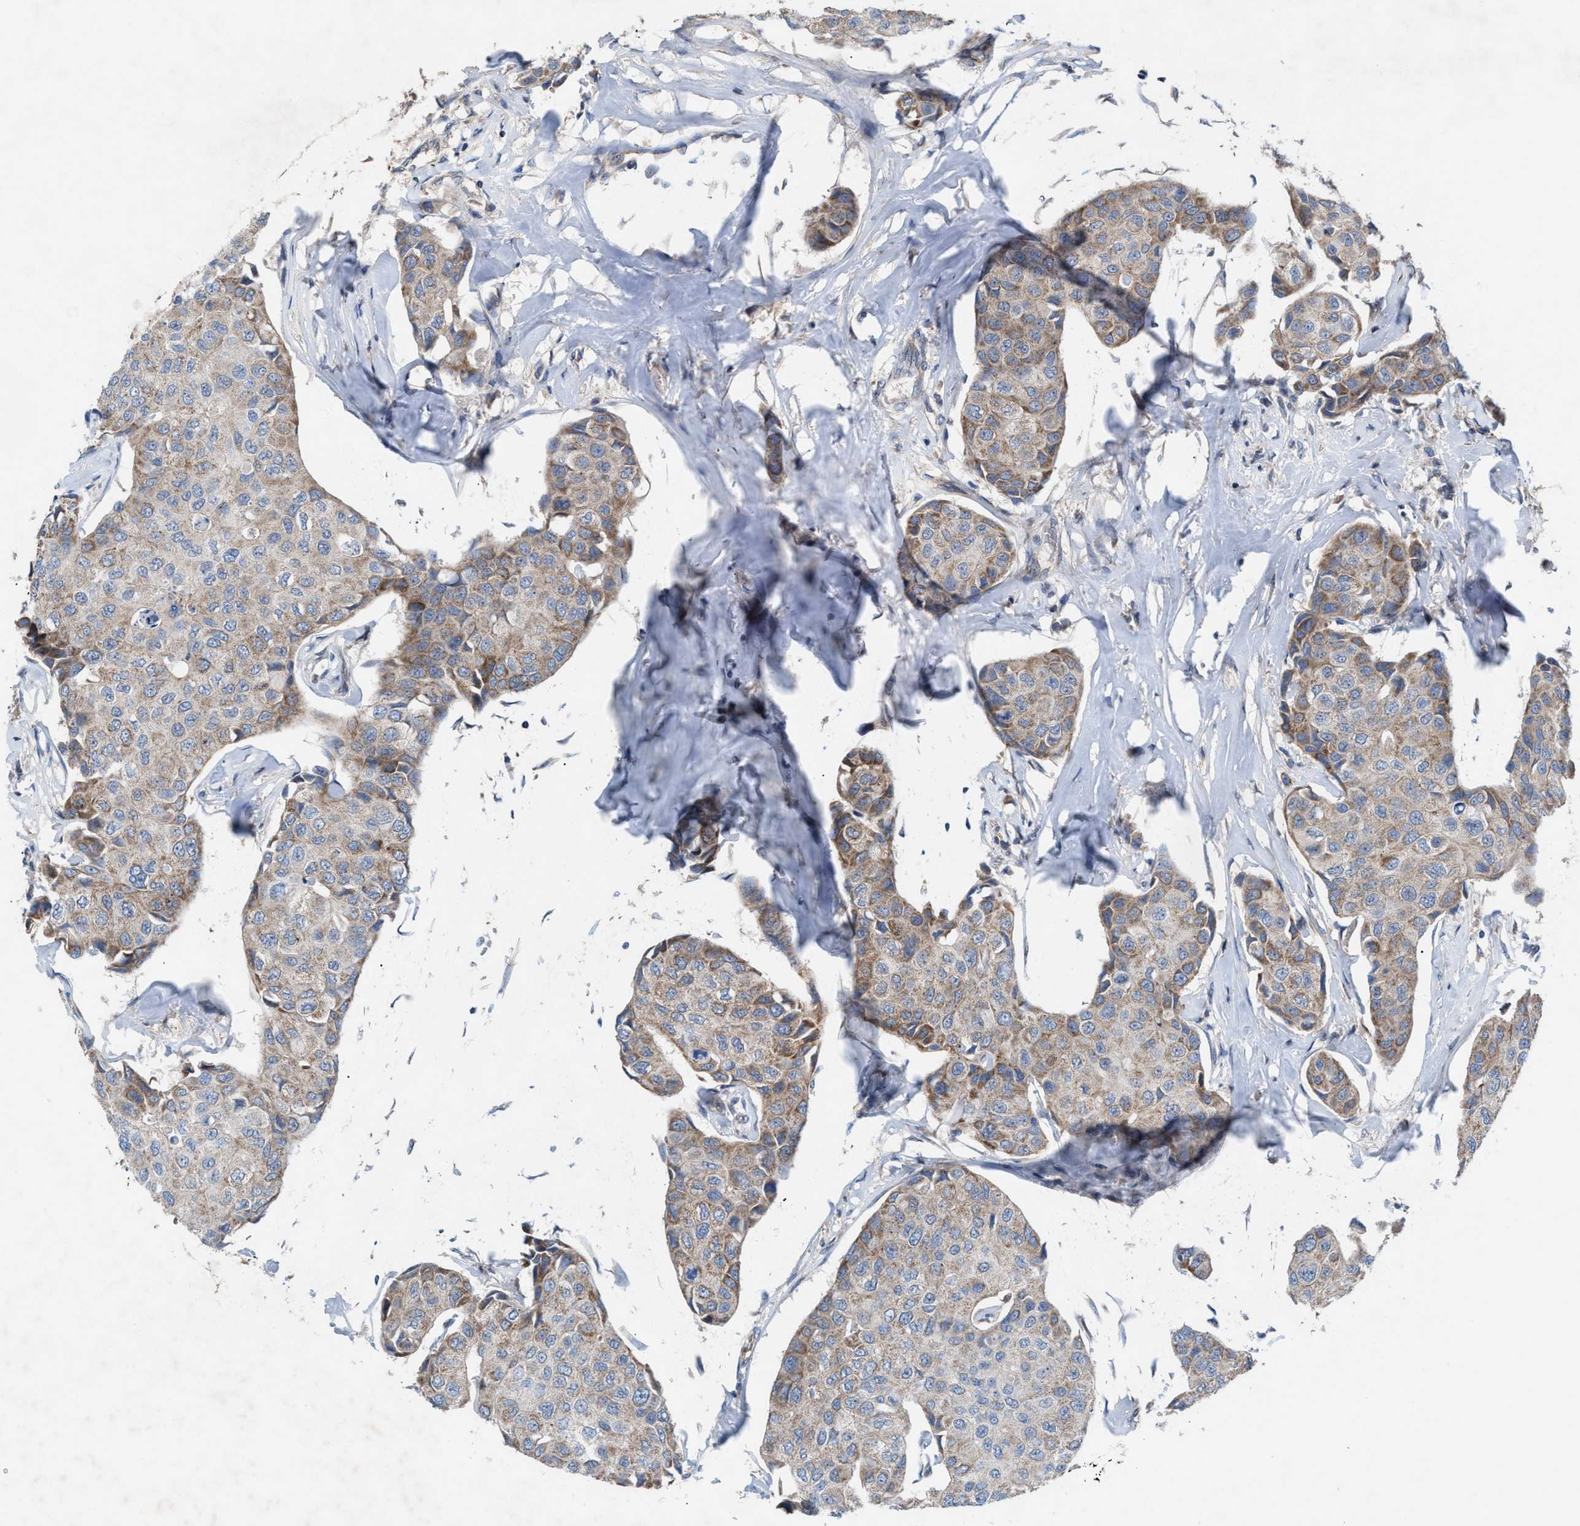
{"staining": {"intensity": "moderate", "quantity": ">75%", "location": "cytoplasmic/membranous"}, "tissue": "breast cancer", "cell_type": "Tumor cells", "image_type": "cancer", "snomed": [{"axis": "morphology", "description": "Duct carcinoma"}, {"axis": "topography", "description": "Breast"}], "caption": "This photomicrograph displays IHC staining of breast cancer (invasive ductal carcinoma), with medium moderate cytoplasmic/membranous expression in about >75% of tumor cells.", "gene": "MRM1", "patient": {"sex": "female", "age": 80}}